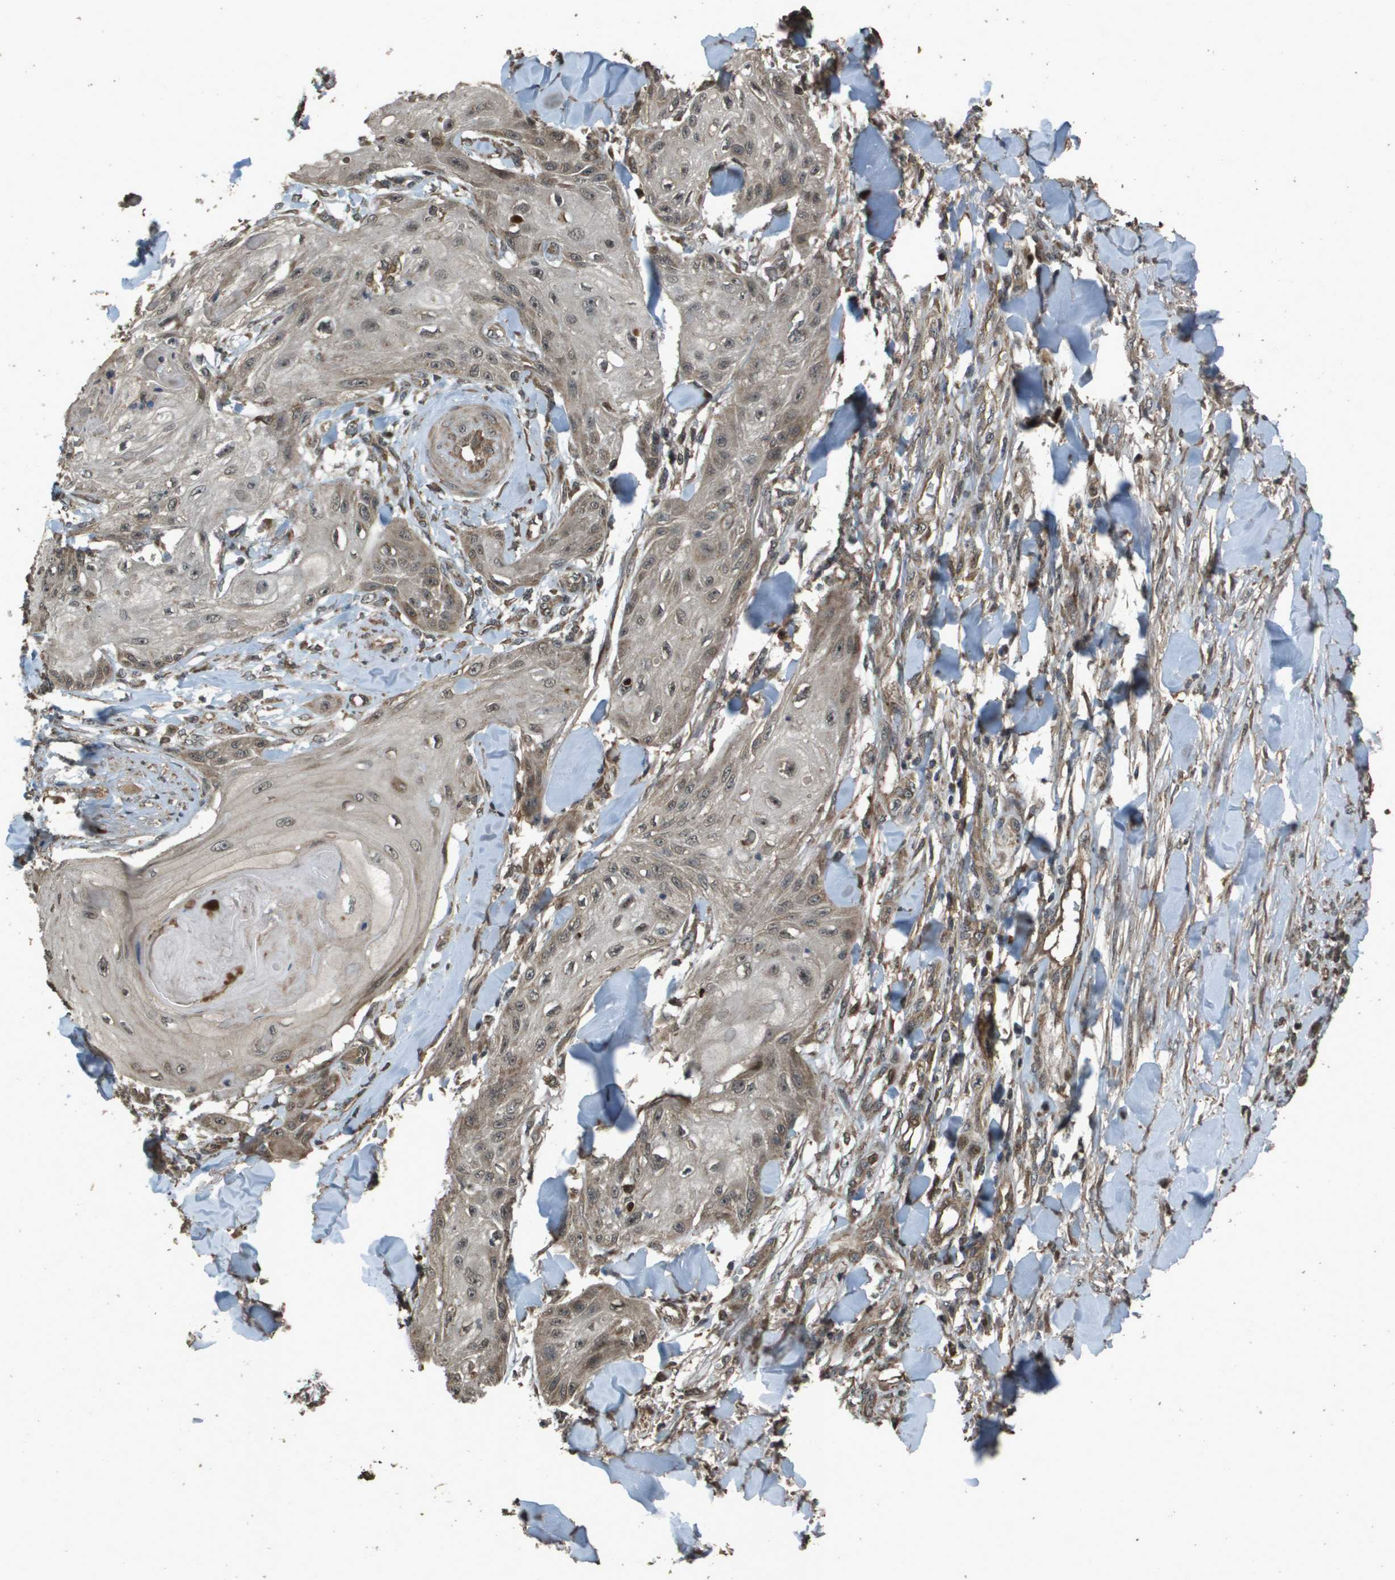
{"staining": {"intensity": "weak", "quantity": ">75%", "location": "cytoplasmic/membranous"}, "tissue": "skin cancer", "cell_type": "Tumor cells", "image_type": "cancer", "snomed": [{"axis": "morphology", "description": "Squamous cell carcinoma, NOS"}, {"axis": "topography", "description": "Skin"}], "caption": "An image of human squamous cell carcinoma (skin) stained for a protein reveals weak cytoplasmic/membranous brown staining in tumor cells.", "gene": "FIG4", "patient": {"sex": "male", "age": 74}}